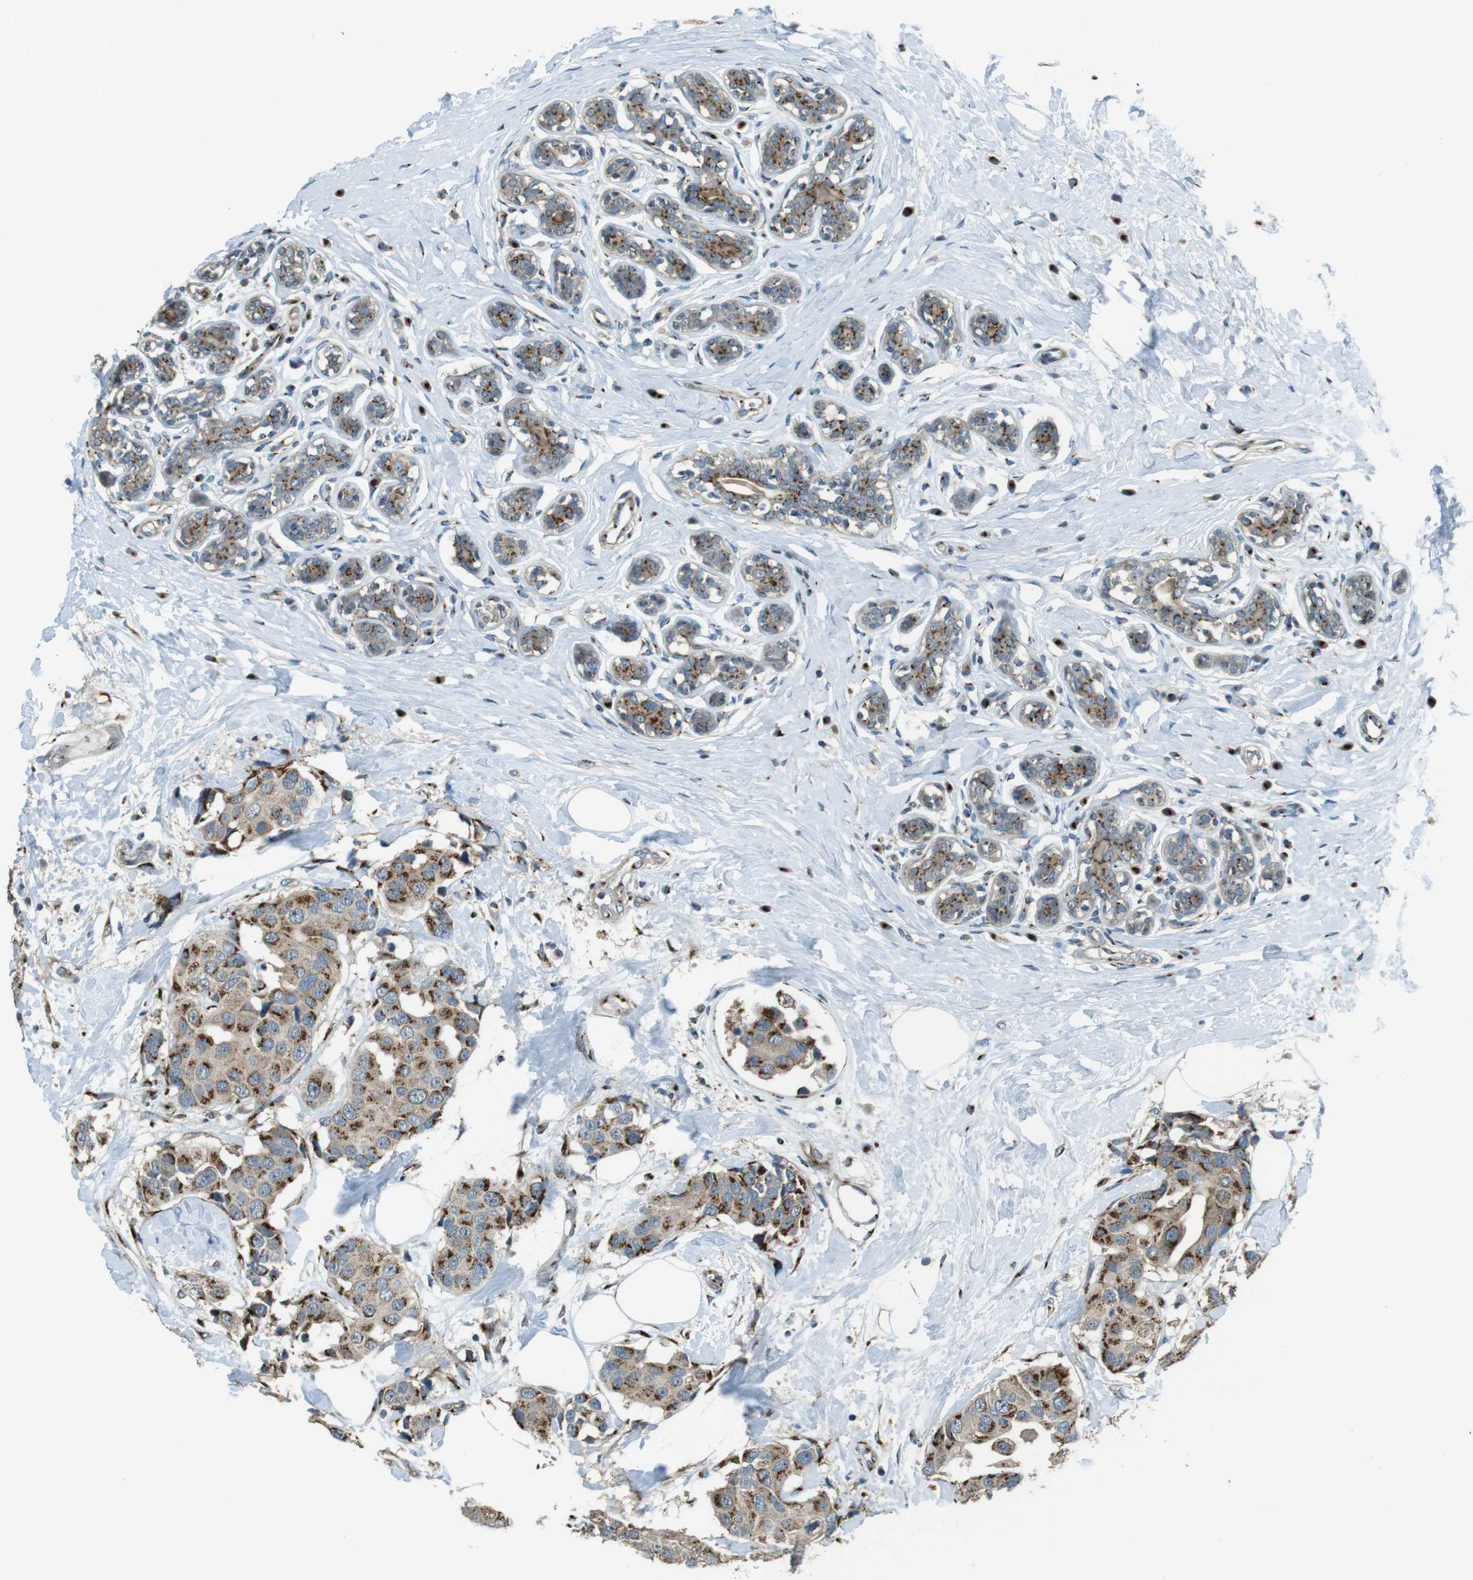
{"staining": {"intensity": "moderate", "quantity": ">75%", "location": "cytoplasmic/membranous"}, "tissue": "breast cancer", "cell_type": "Tumor cells", "image_type": "cancer", "snomed": [{"axis": "morphology", "description": "Normal tissue, NOS"}, {"axis": "morphology", "description": "Duct carcinoma"}, {"axis": "topography", "description": "Breast"}], "caption": "A medium amount of moderate cytoplasmic/membranous staining is present in approximately >75% of tumor cells in breast intraductal carcinoma tissue.", "gene": "TMEM115", "patient": {"sex": "female", "age": 39}}